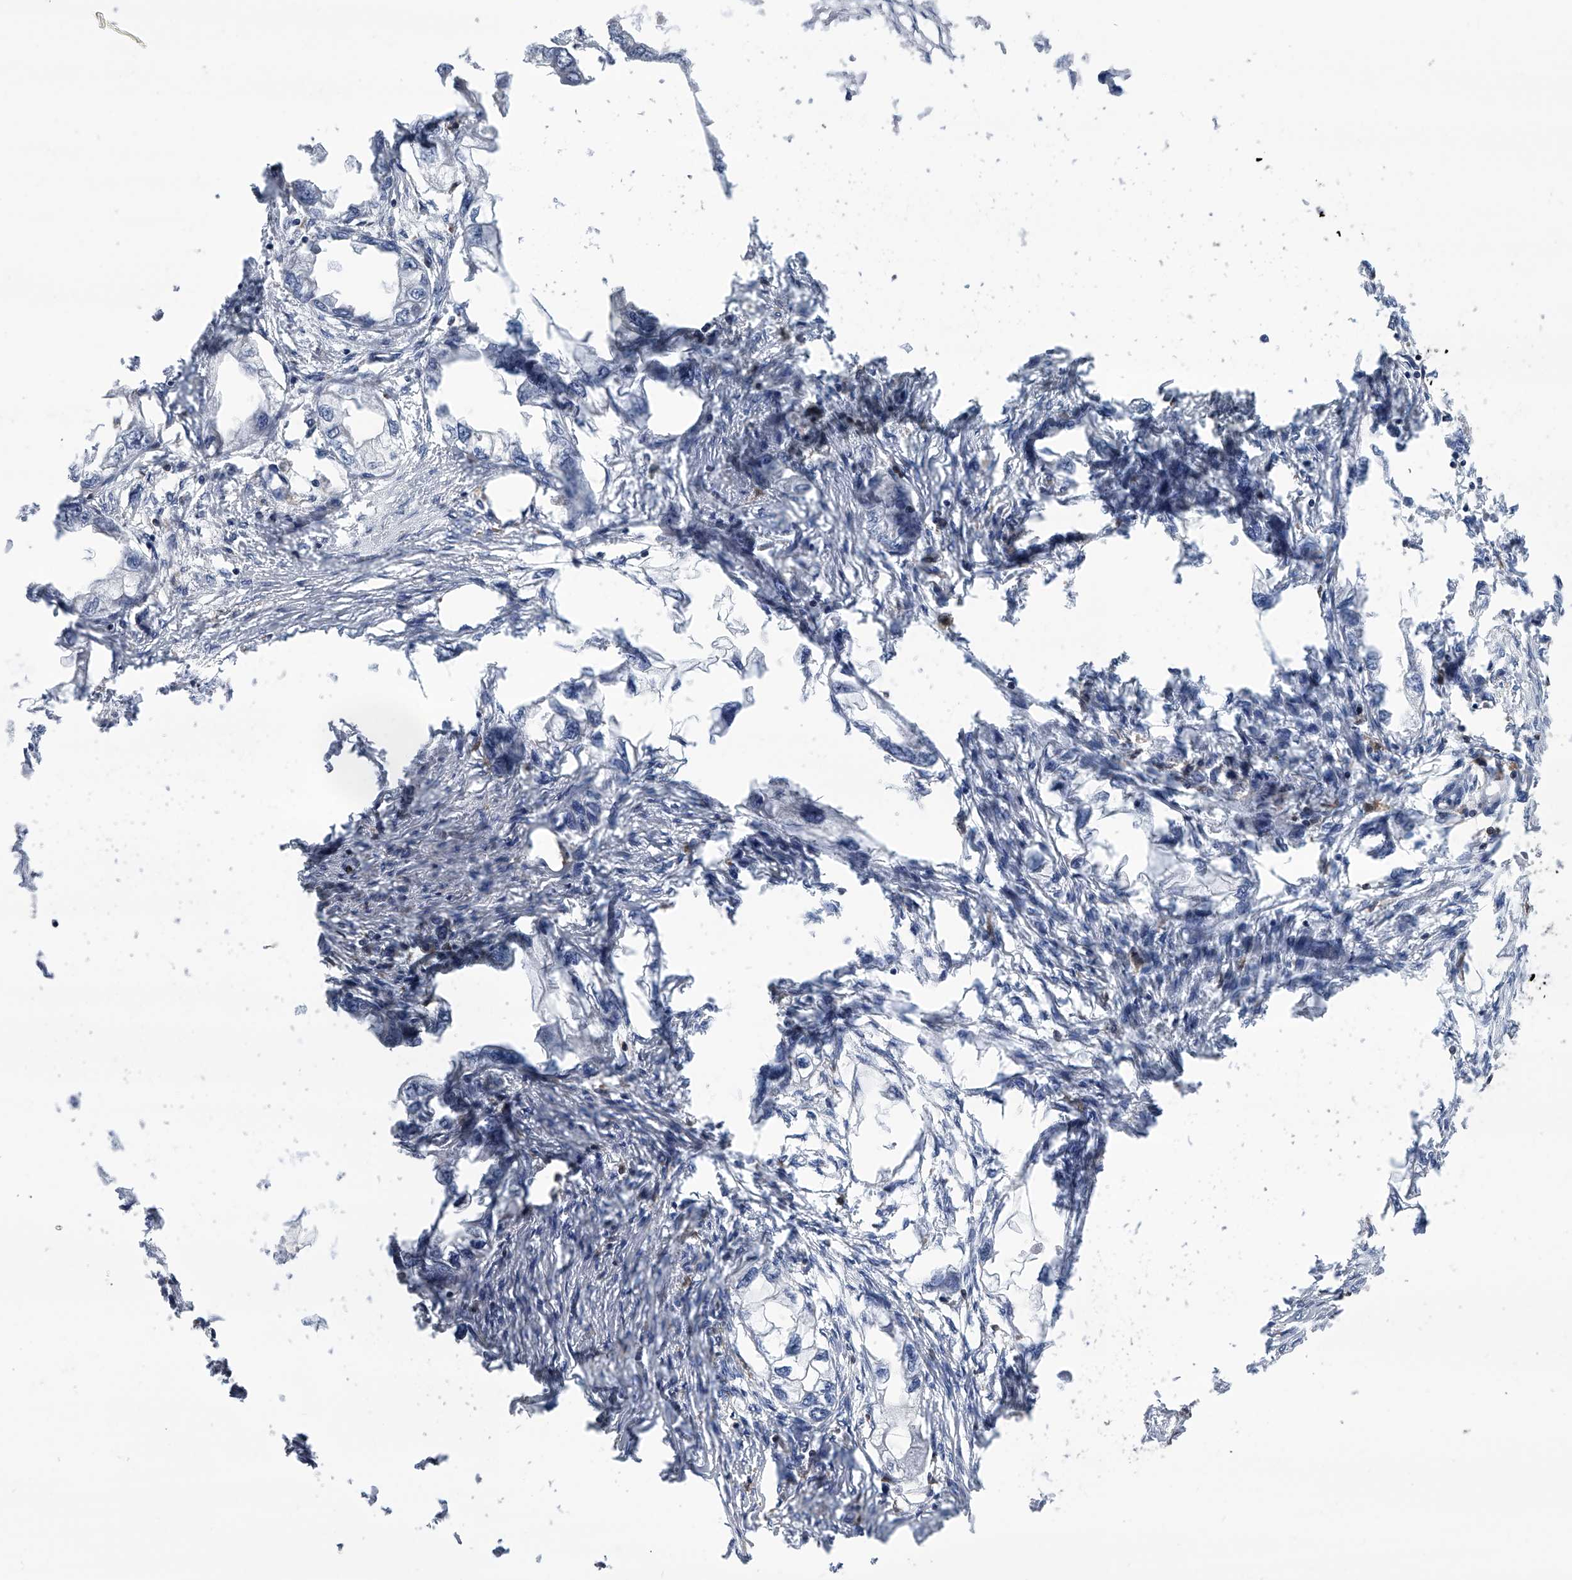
{"staining": {"intensity": "negative", "quantity": "none", "location": "none"}, "tissue": "endometrial cancer", "cell_type": "Tumor cells", "image_type": "cancer", "snomed": [{"axis": "morphology", "description": "Adenocarcinoma, NOS"}, {"axis": "morphology", "description": "Adenocarcinoma, metastatic, NOS"}, {"axis": "topography", "description": "Adipose tissue"}, {"axis": "topography", "description": "Endometrium"}], "caption": "Tumor cells are negative for brown protein staining in endometrial cancer (metastatic adenocarcinoma).", "gene": "SERPINB9", "patient": {"sex": "female", "age": 67}}